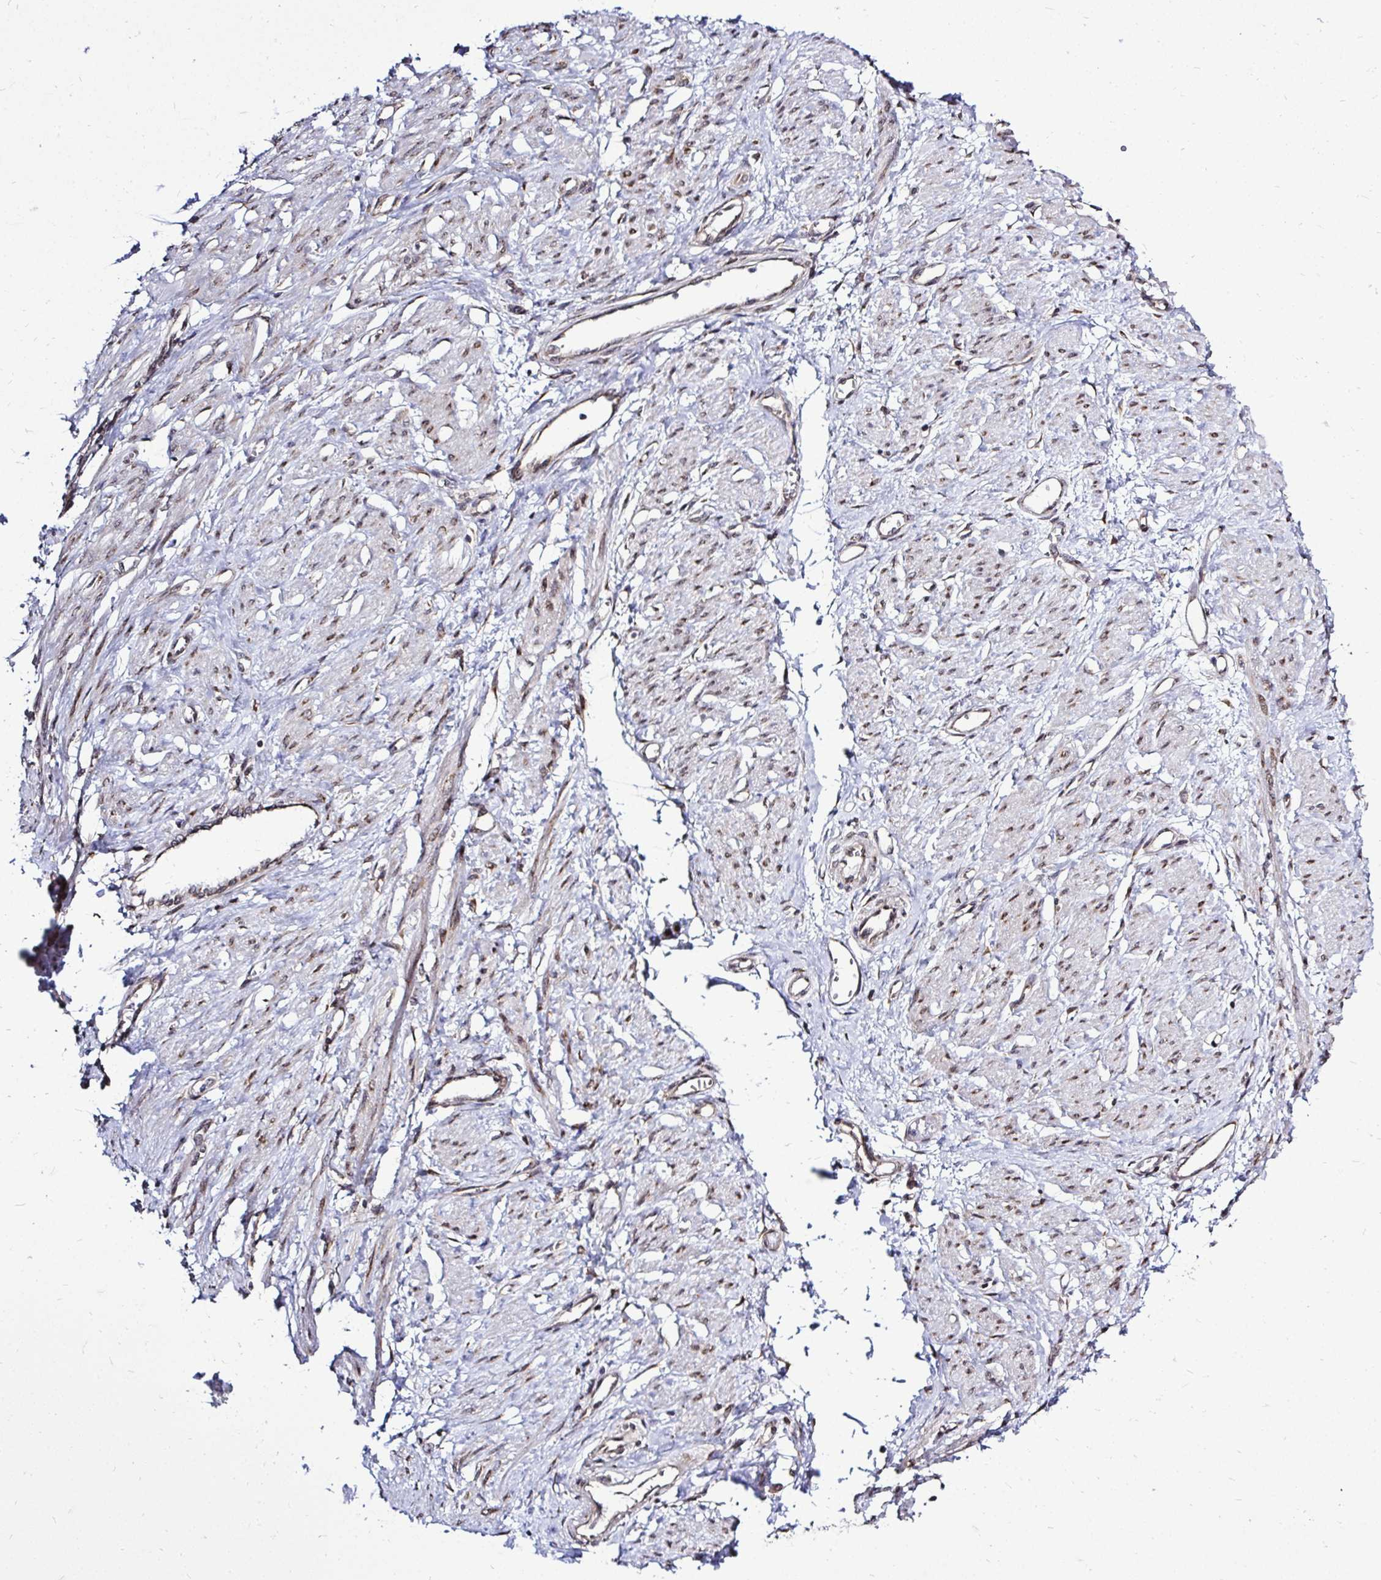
{"staining": {"intensity": "moderate", "quantity": "25%-75%", "location": "nuclear"}, "tissue": "smooth muscle", "cell_type": "Smooth muscle cells", "image_type": "normal", "snomed": [{"axis": "morphology", "description": "Normal tissue, NOS"}, {"axis": "topography", "description": "Smooth muscle"}, {"axis": "topography", "description": "Uterus"}], "caption": "Smooth muscle stained for a protein reveals moderate nuclear positivity in smooth muscle cells. The staining was performed using DAB (3,3'-diaminobenzidine), with brown indicating positive protein expression. Nuclei are stained blue with hematoxylin.", "gene": "FMR1", "patient": {"sex": "female", "age": 39}}